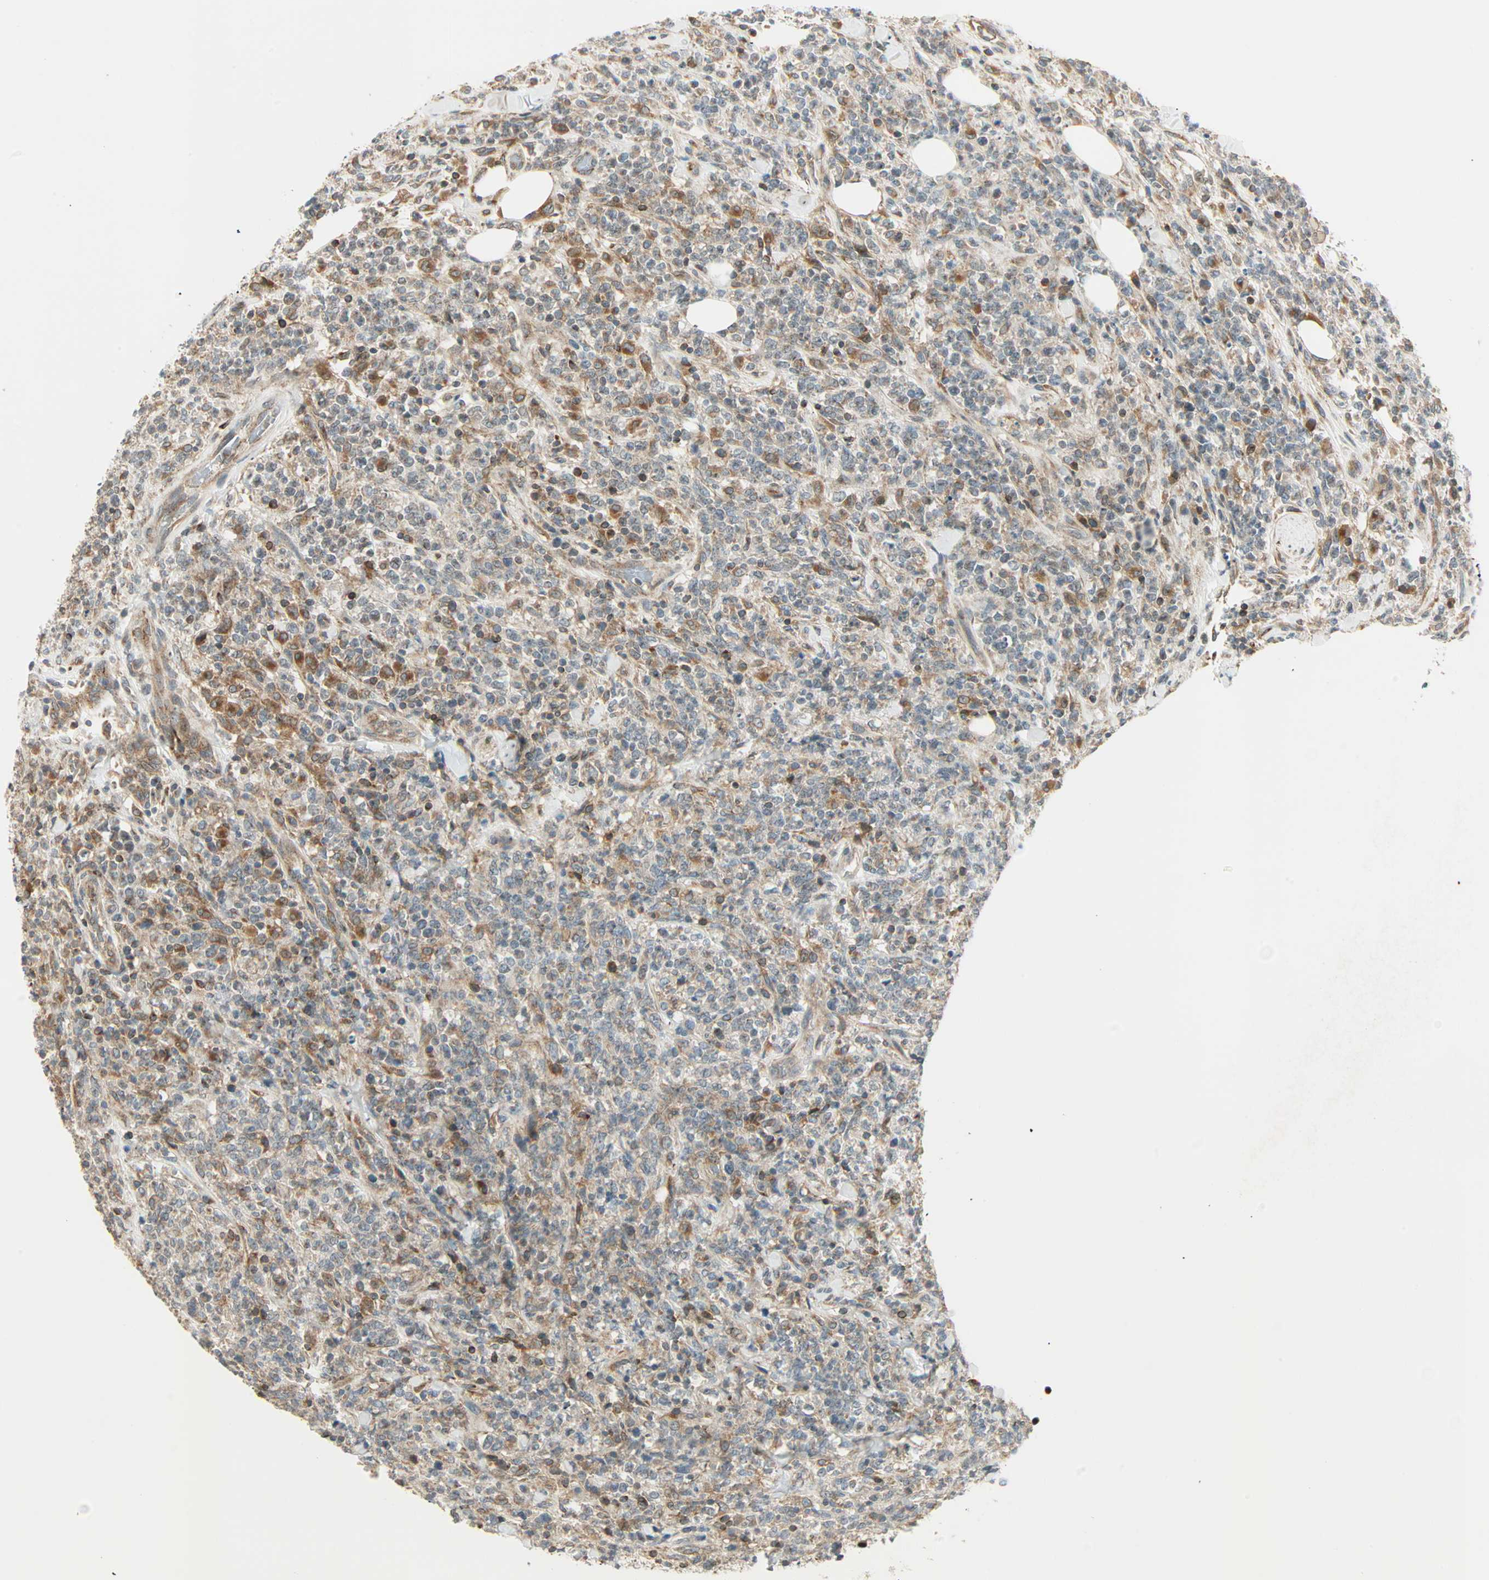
{"staining": {"intensity": "moderate", "quantity": "25%-75%", "location": "cytoplasmic/membranous"}, "tissue": "lymphoma", "cell_type": "Tumor cells", "image_type": "cancer", "snomed": [{"axis": "morphology", "description": "Malignant lymphoma, non-Hodgkin's type, High grade"}, {"axis": "topography", "description": "Soft tissue"}], "caption": "Immunohistochemical staining of lymphoma exhibits moderate cytoplasmic/membranous protein expression in about 25%-75% of tumor cells.", "gene": "PNPLA6", "patient": {"sex": "male", "age": 18}}